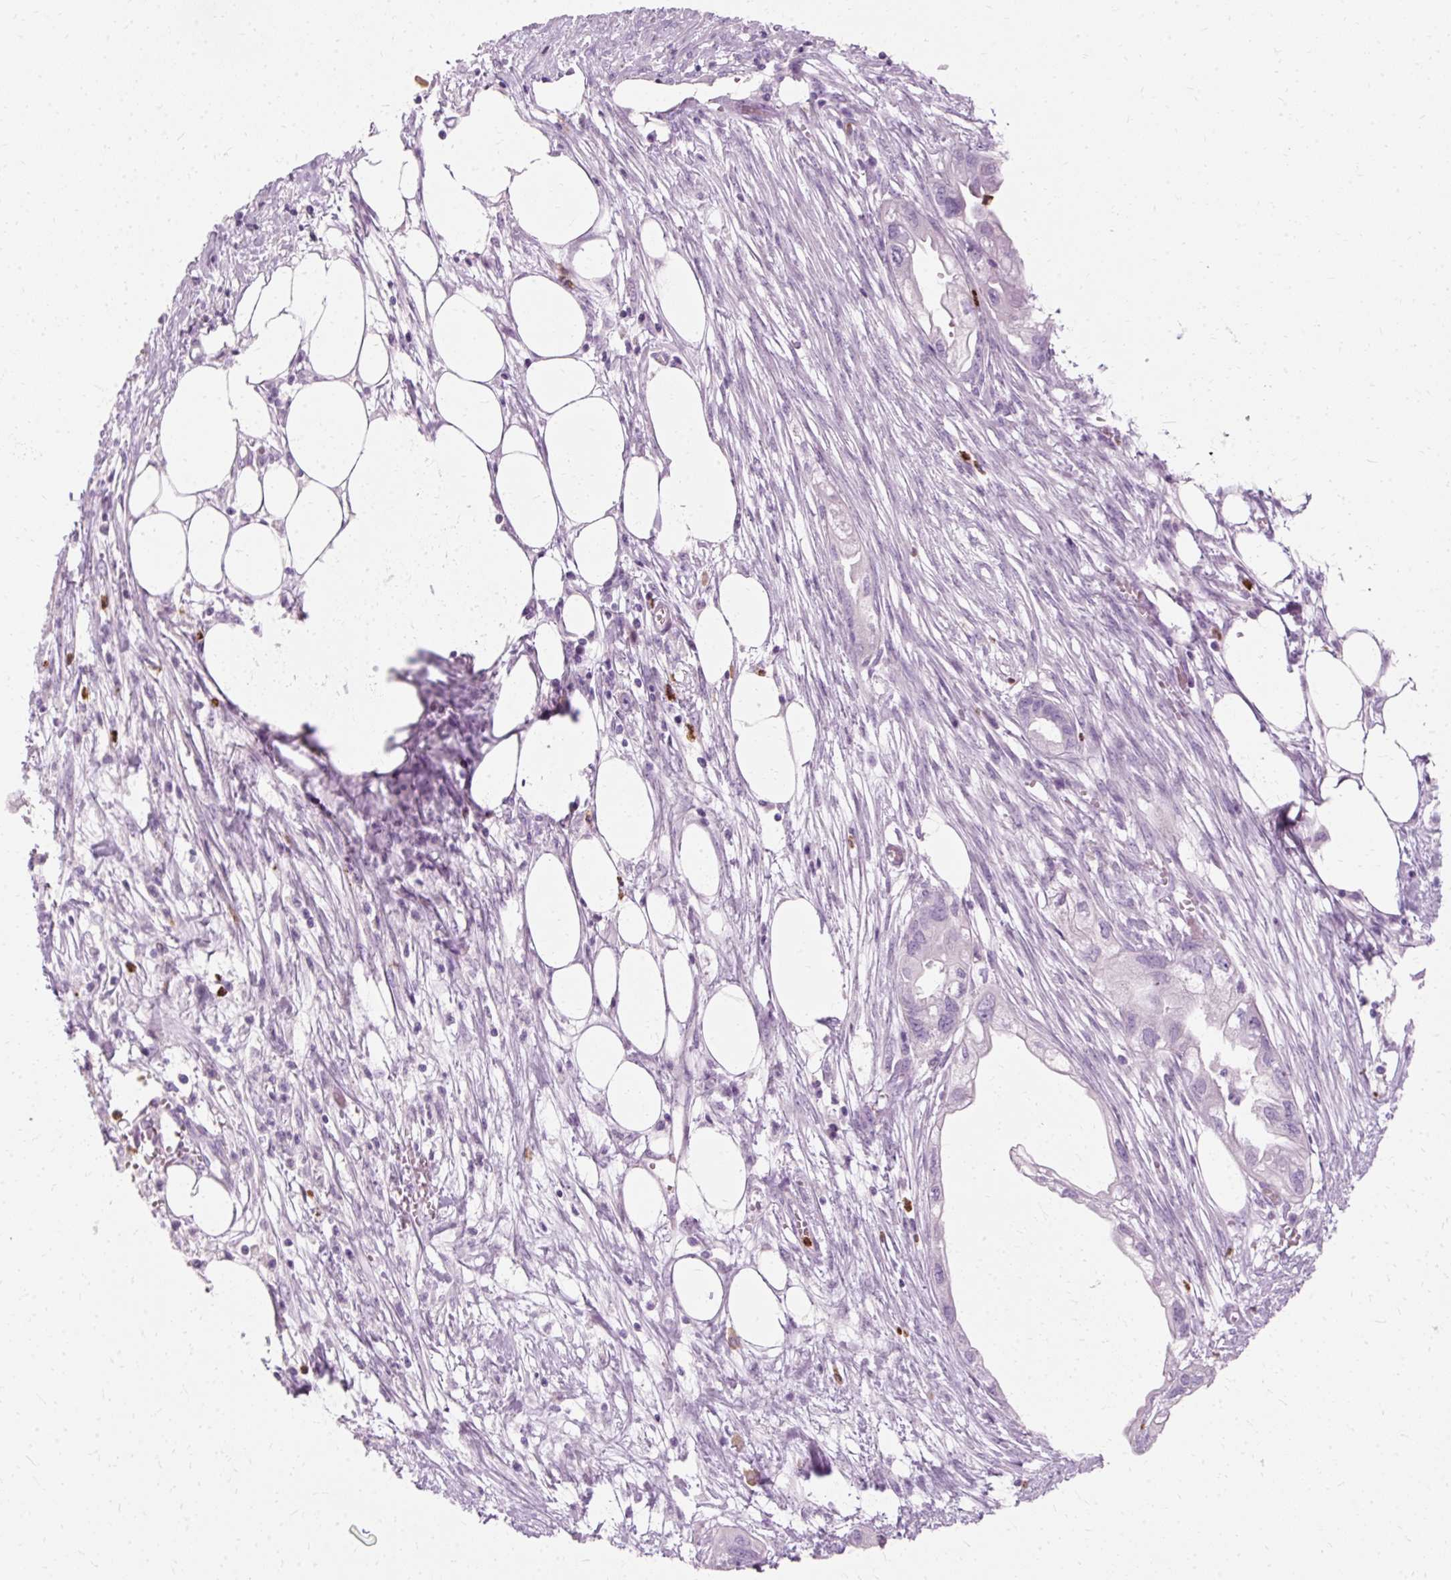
{"staining": {"intensity": "negative", "quantity": "none", "location": "none"}, "tissue": "endometrial cancer", "cell_type": "Tumor cells", "image_type": "cancer", "snomed": [{"axis": "morphology", "description": "Adenocarcinoma, NOS"}, {"axis": "morphology", "description": "Adenocarcinoma, metastatic, NOS"}, {"axis": "topography", "description": "Adipose tissue"}, {"axis": "topography", "description": "Endometrium"}], "caption": "The histopathology image demonstrates no staining of tumor cells in endometrial cancer.", "gene": "DEFA1", "patient": {"sex": "female", "age": 67}}